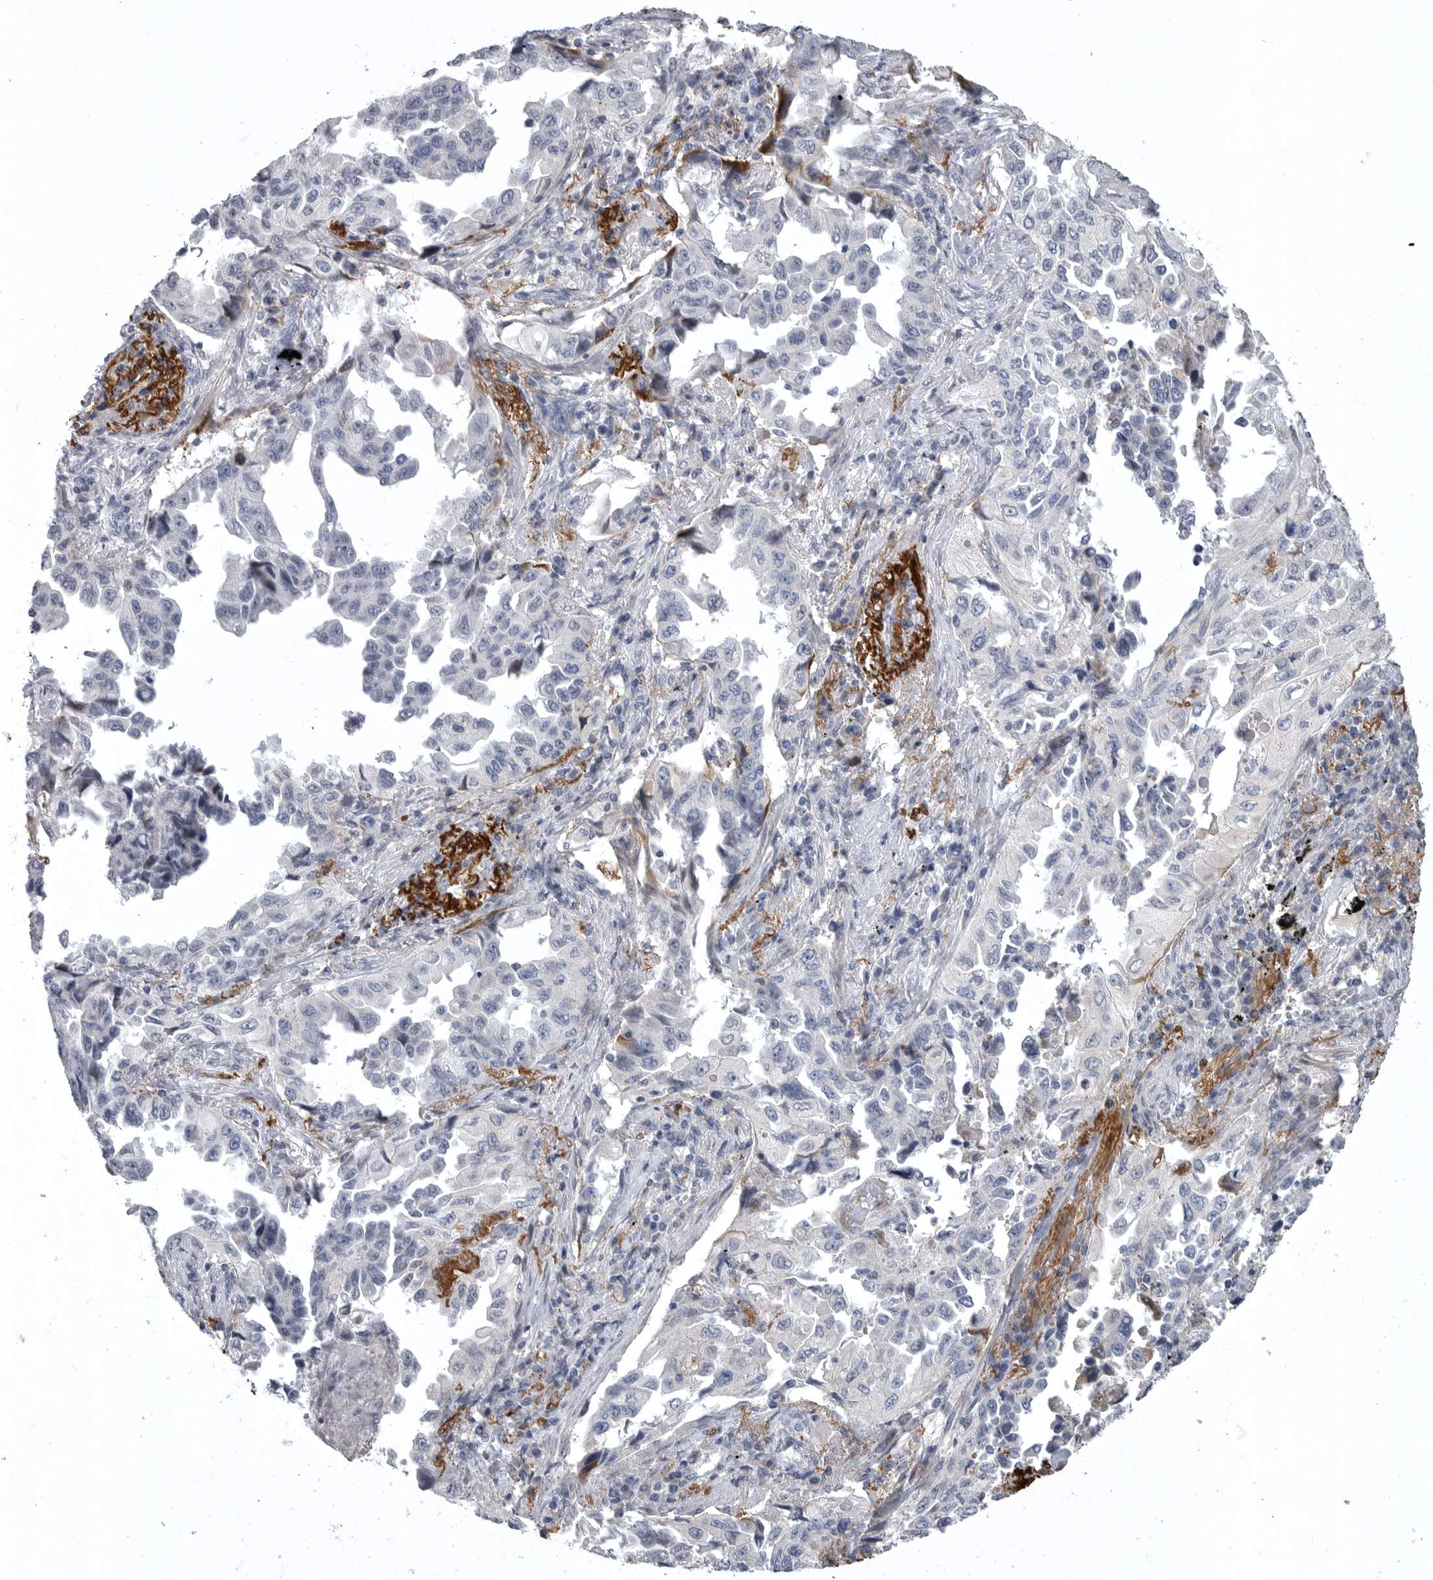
{"staining": {"intensity": "negative", "quantity": "none", "location": "none"}, "tissue": "lung cancer", "cell_type": "Tumor cells", "image_type": "cancer", "snomed": [{"axis": "morphology", "description": "Adenocarcinoma, NOS"}, {"axis": "topography", "description": "Lung"}], "caption": "Immunohistochemical staining of human lung adenocarcinoma demonstrates no significant expression in tumor cells.", "gene": "CRP", "patient": {"sex": "female", "age": 51}}